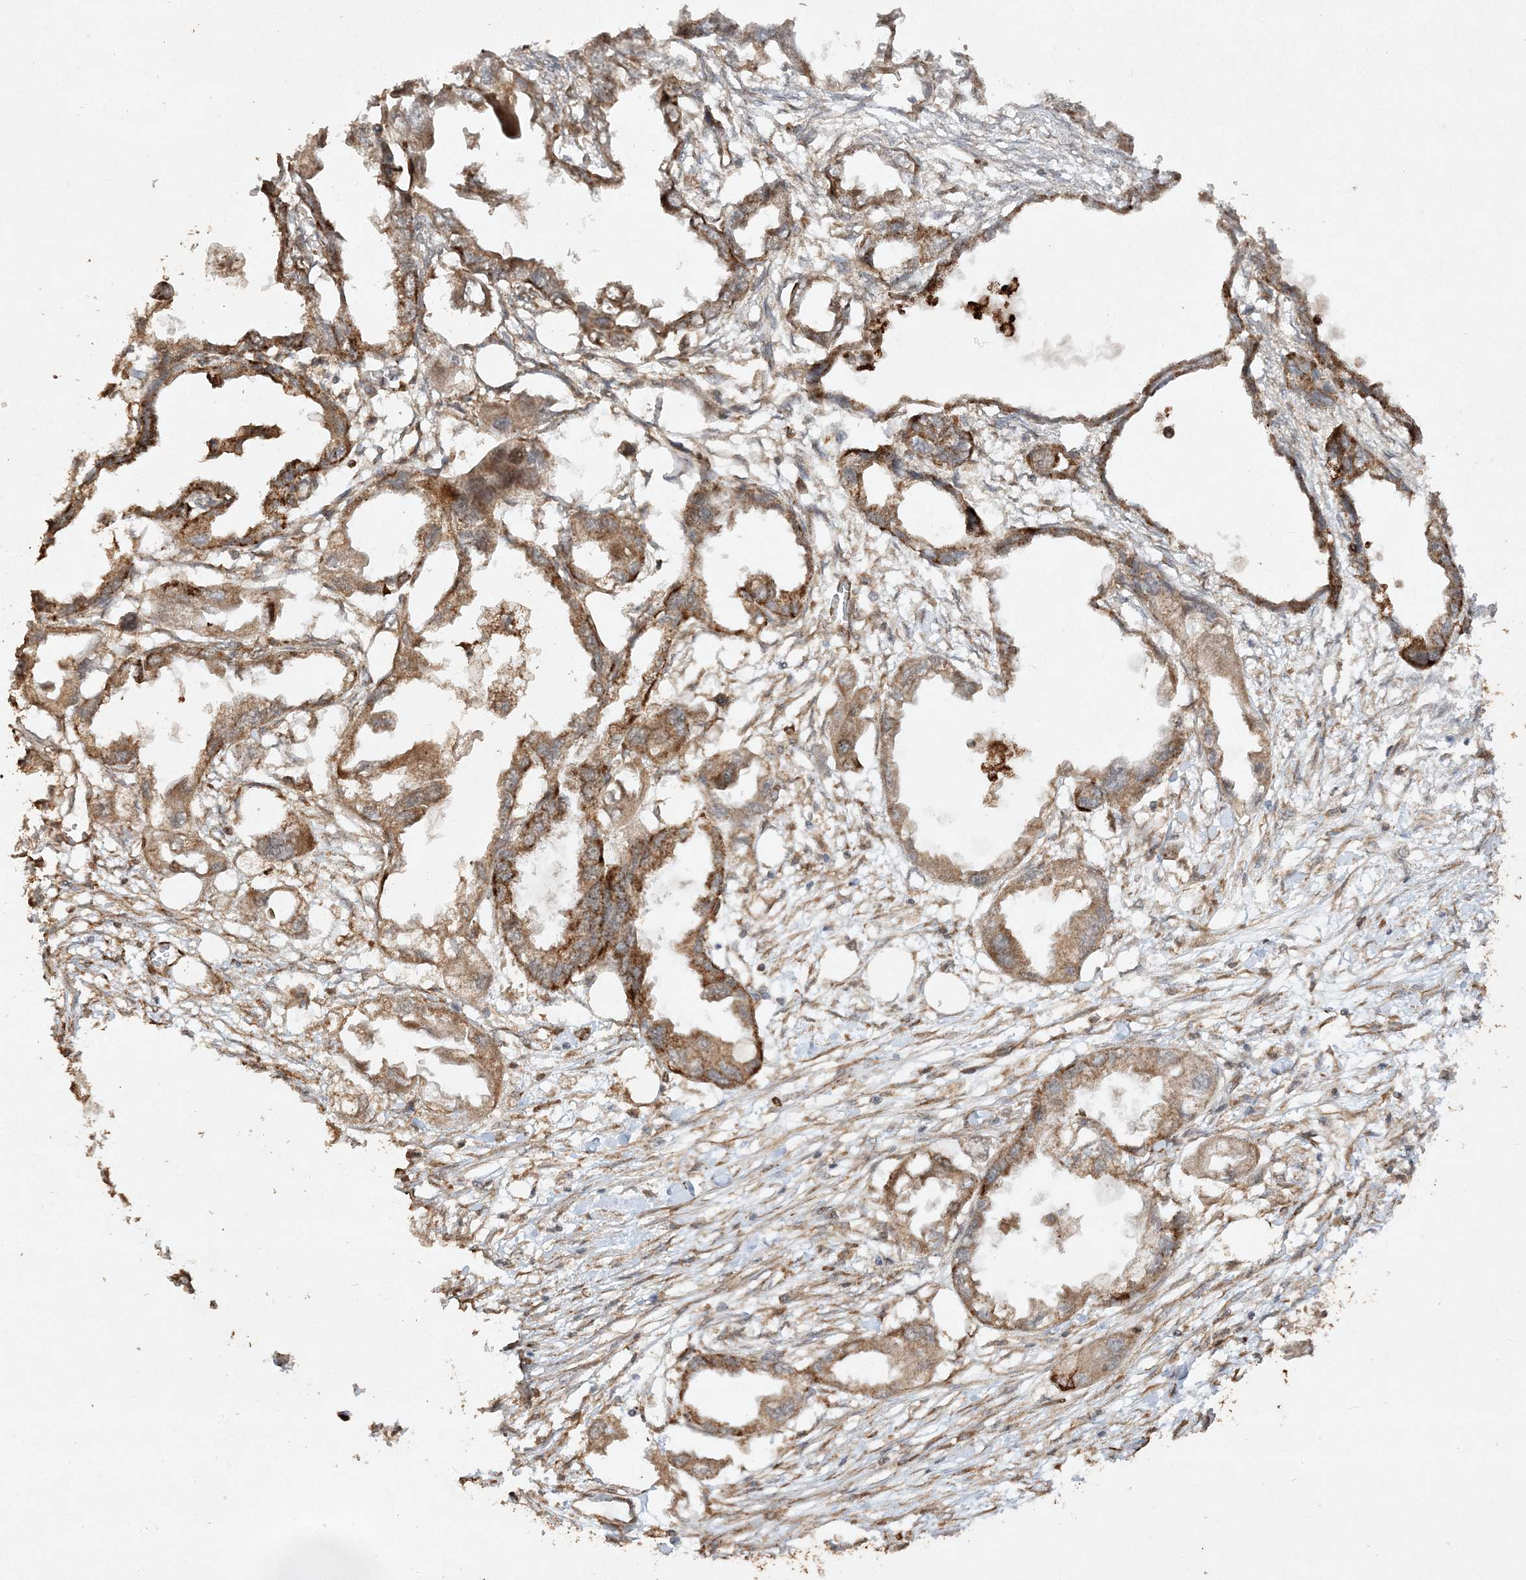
{"staining": {"intensity": "moderate", "quantity": ">75%", "location": "cytoplasmic/membranous"}, "tissue": "endometrial cancer", "cell_type": "Tumor cells", "image_type": "cancer", "snomed": [{"axis": "morphology", "description": "Adenocarcinoma, NOS"}, {"axis": "morphology", "description": "Adenocarcinoma, metastatic, NOS"}, {"axis": "topography", "description": "Adipose tissue"}, {"axis": "topography", "description": "Endometrium"}], "caption": "Moderate cytoplasmic/membranous protein staining is identified in about >75% of tumor cells in adenocarcinoma (endometrial). Ihc stains the protein of interest in brown and the nuclei are stained blue.", "gene": "AVPI1", "patient": {"sex": "female", "age": 67}}